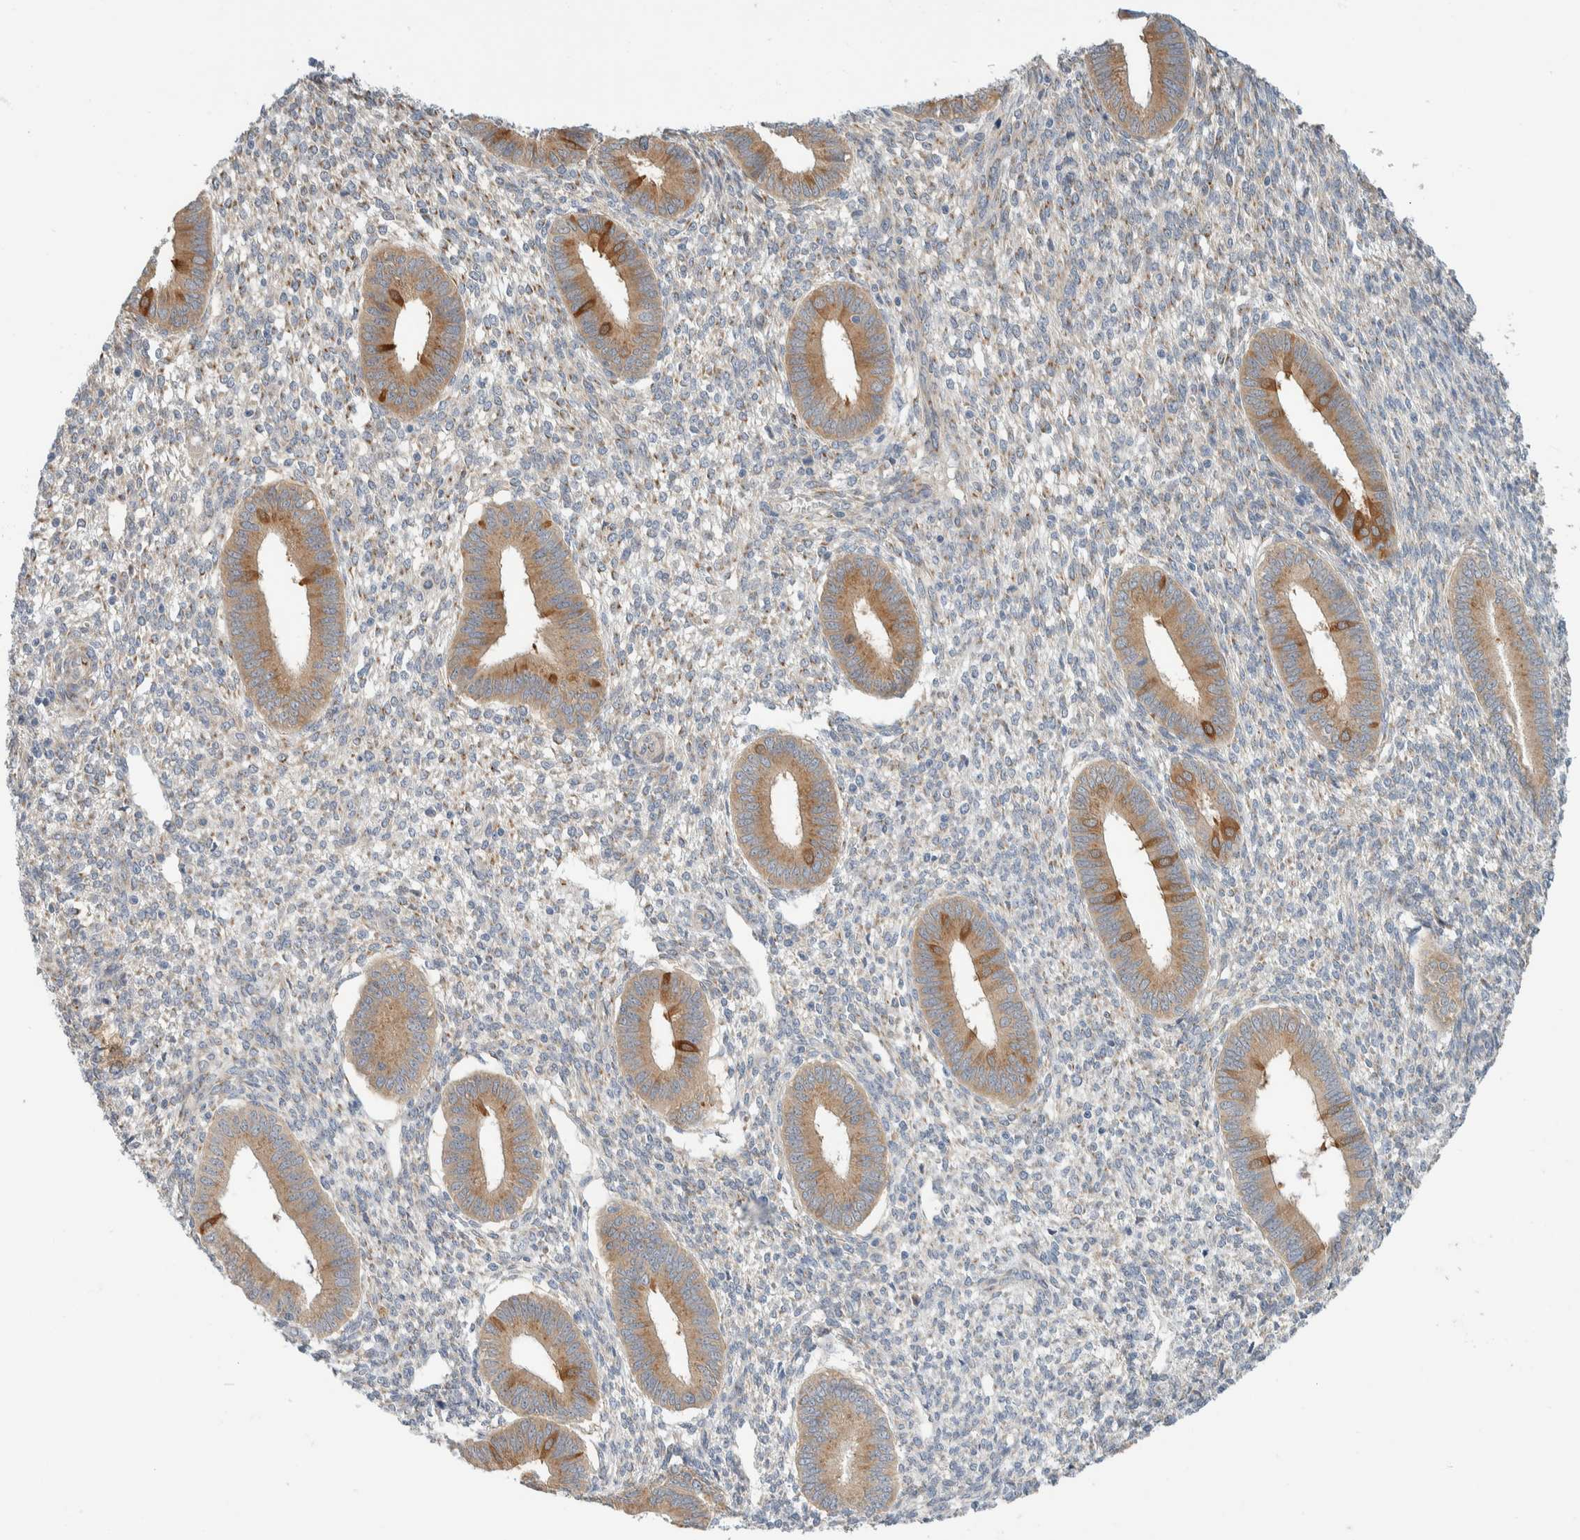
{"staining": {"intensity": "weak", "quantity": "25%-75%", "location": "cytoplasmic/membranous"}, "tissue": "endometrium", "cell_type": "Cells in endometrial stroma", "image_type": "normal", "snomed": [{"axis": "morphology", "description": "Normal tissue, NOS"}, {"axis": "topography", "description": "Endometrium"}], "caption": "Brown immunohistochemical staining in benign endometrium demonstrates weak cytoplasmic/membranous positivity in about 25%-75% of cells in endometrial stroma.", "gene": "TMEM184B", "patient": {"sex": "female", "age": 46}}